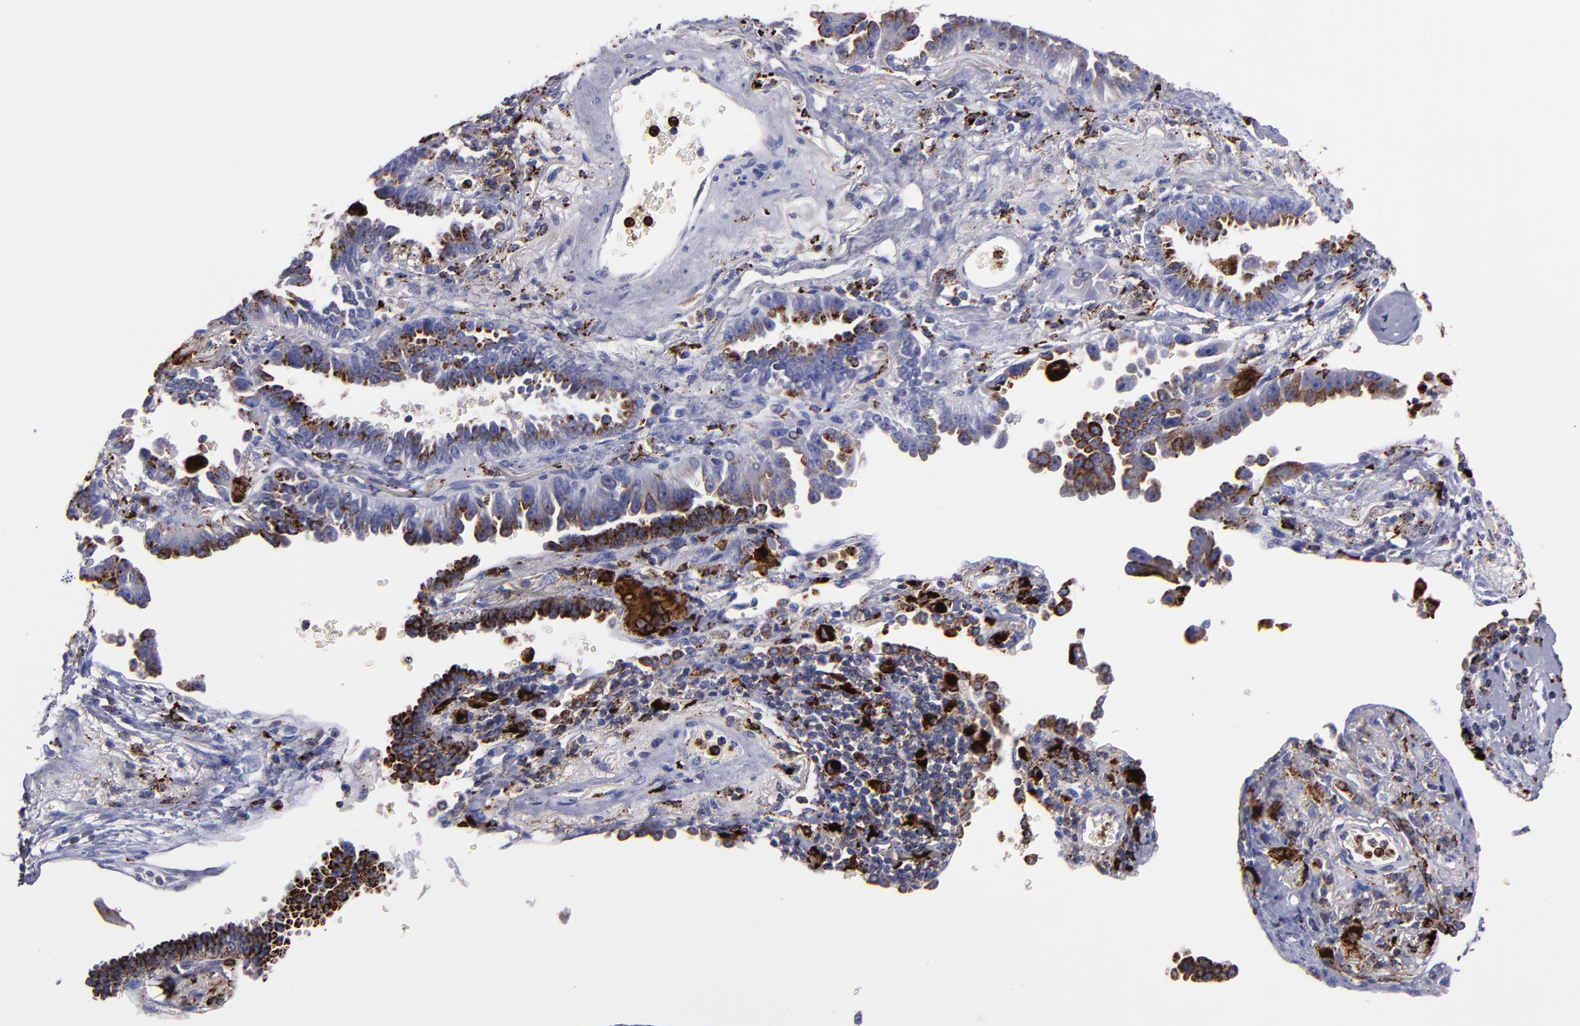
{"staining": {"intensity": "moderate", "quantity": ">75%", "location": "cytoplasmic/membranous"}, "tissue": "lung cancer", "cell_type": "Tumor cells", "image_type": "cancer", "snomed": [{"axis": "morphology", "description": "Adenocarcinoma, NOS"}, {"axis": "topography", "description": "Lung"}], "caption": "Adenocarcinoma (lung) stained with DAB (3,3'-diaminobenzidine) immunohistochemistry displays medium levels of moderate cytoplasmic/membranous expression in approximately >75% of tumor cells.", "gene": "CTSS", "patient": {"sex": "female", "age": 64}}